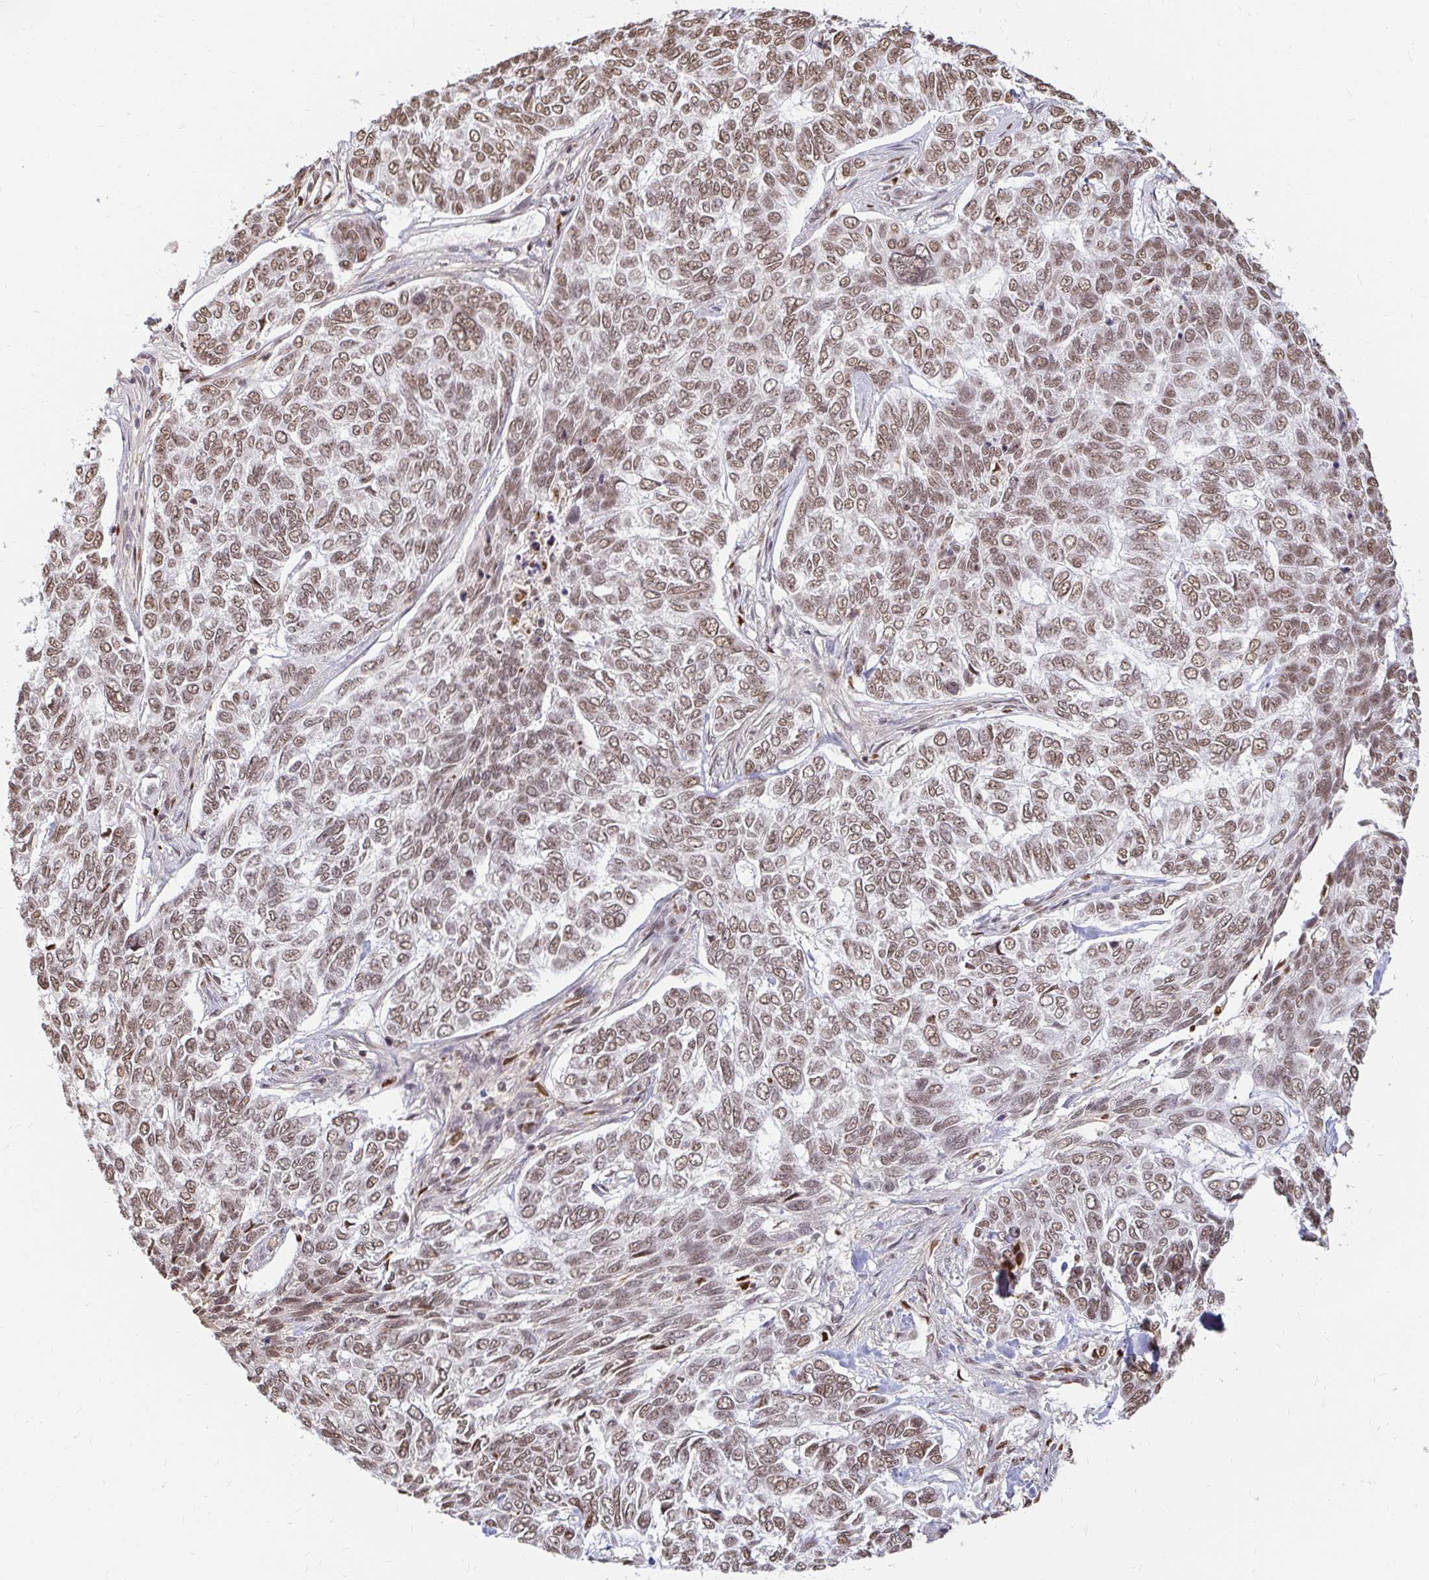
{"staining": {"intensity": "moderate", "quantity": ">75%", "location": "nuclear"}, "tissue": "skin cancer", "cell_type": "Tumor cells", "image_type": "cancer", "snomed": [{"axis": "morphology", "description": "Basal cell carcinoma"}, {"axis": "topography", "description": "Skin"}], "caption": "An immunohistochemistry (IHC) histopathology image of tumor tissue is shown. Protein staining in brown shows moderate nuclear positivity in skin cancer within tumor cells.", "gene": "HNRNPU", "patient": {"sex": "female", "age": 65}}